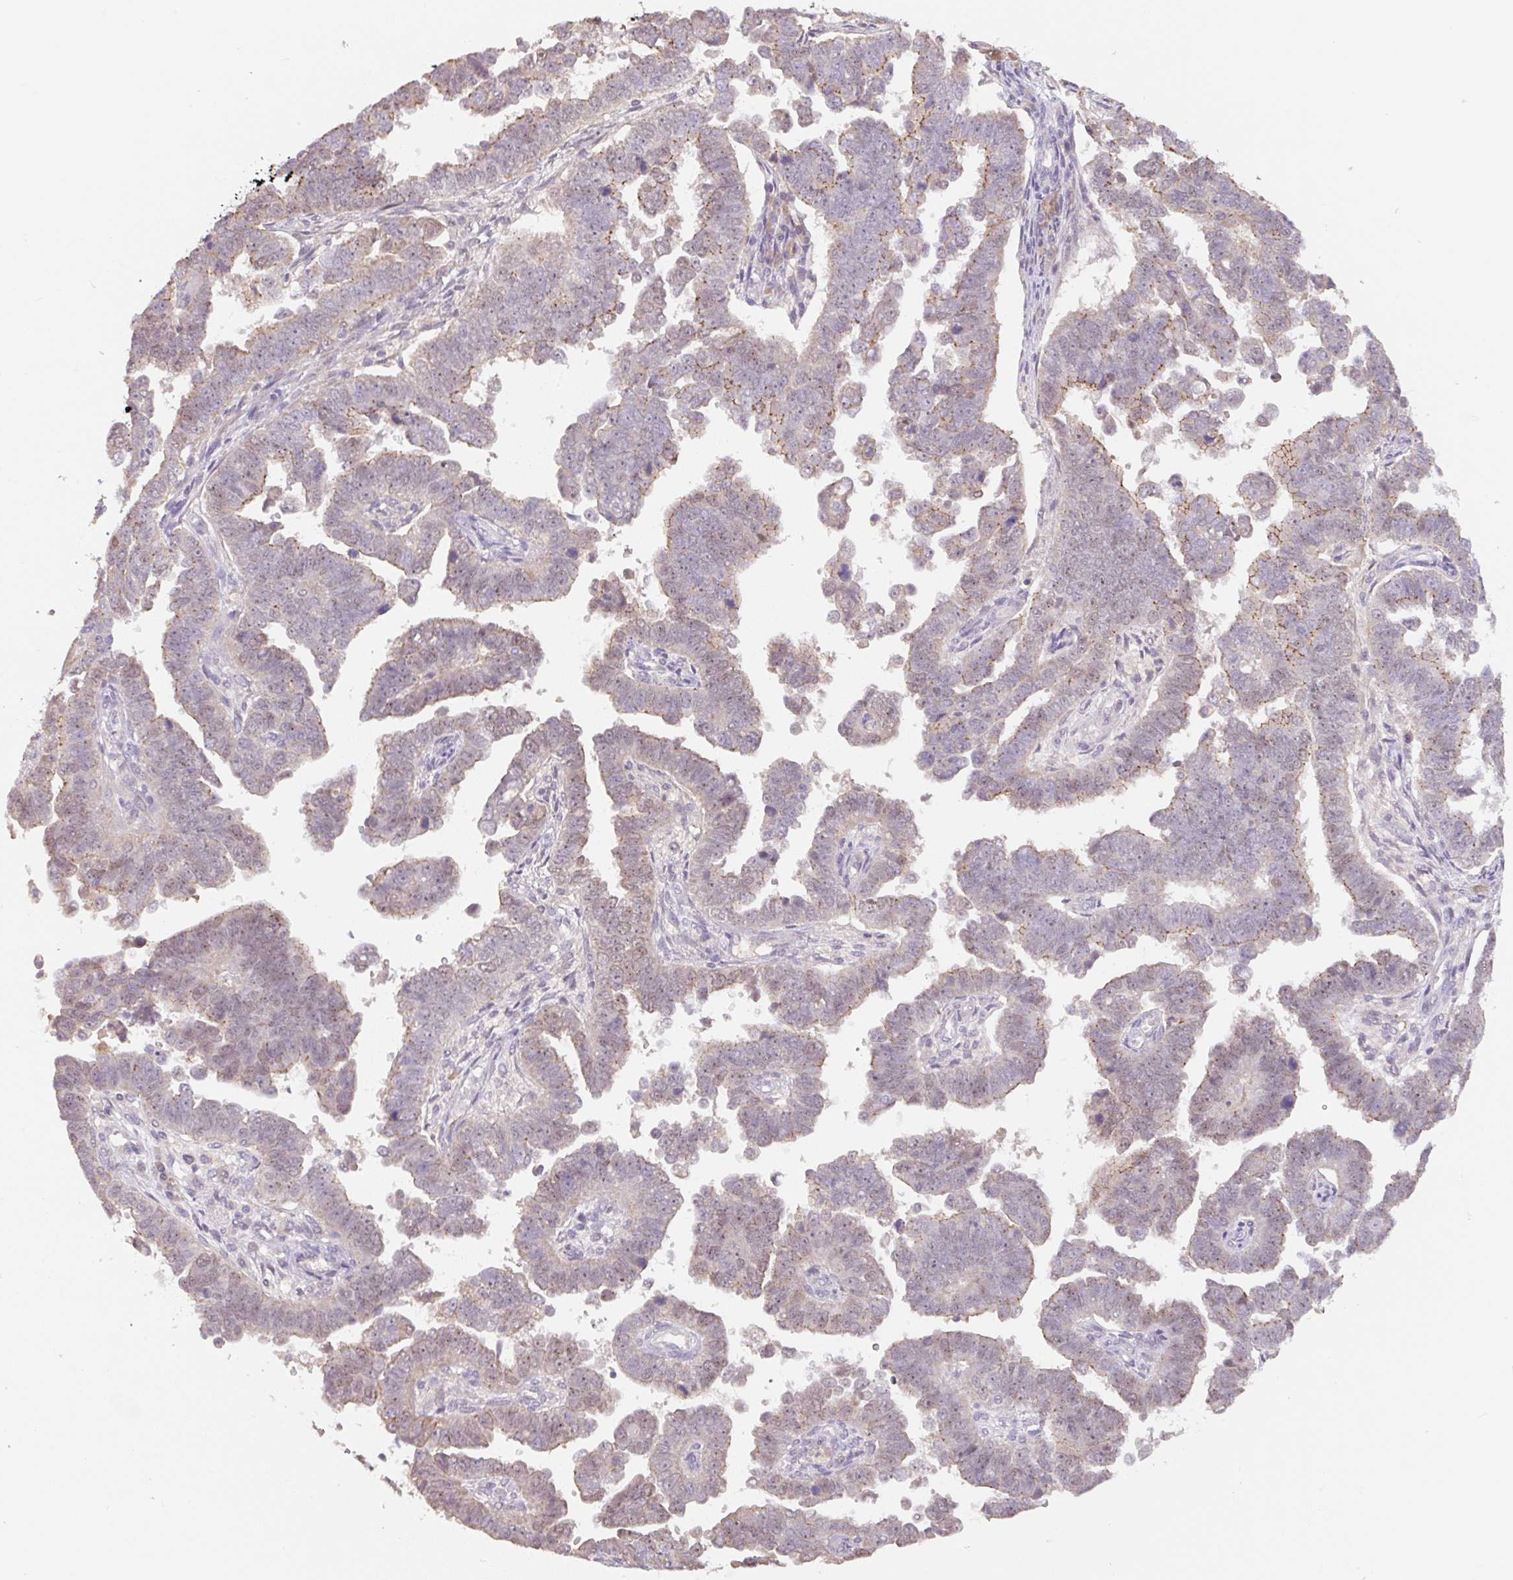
{"staining": {"intensity": "moderate", "quantity": "<25%", "location": "cytoplasmic/membranous"}, "tissue": "endometrial cancer", "cell_type": "Tumor cells", "image_type": "cancer", "snomed": [{"axis": "morphology", "description": "Adenocarcinoma, NOS"}, {"axis": "topography", "description": "Endometrium"}], "caption": "The immunohistochemical stain shows moderate cytoplasmic/membranous staining in tumor cells of endometrial adenocarcinoma tissue.", "gene": "MIA2", "patient": {"sex": "female", "age": 75}}